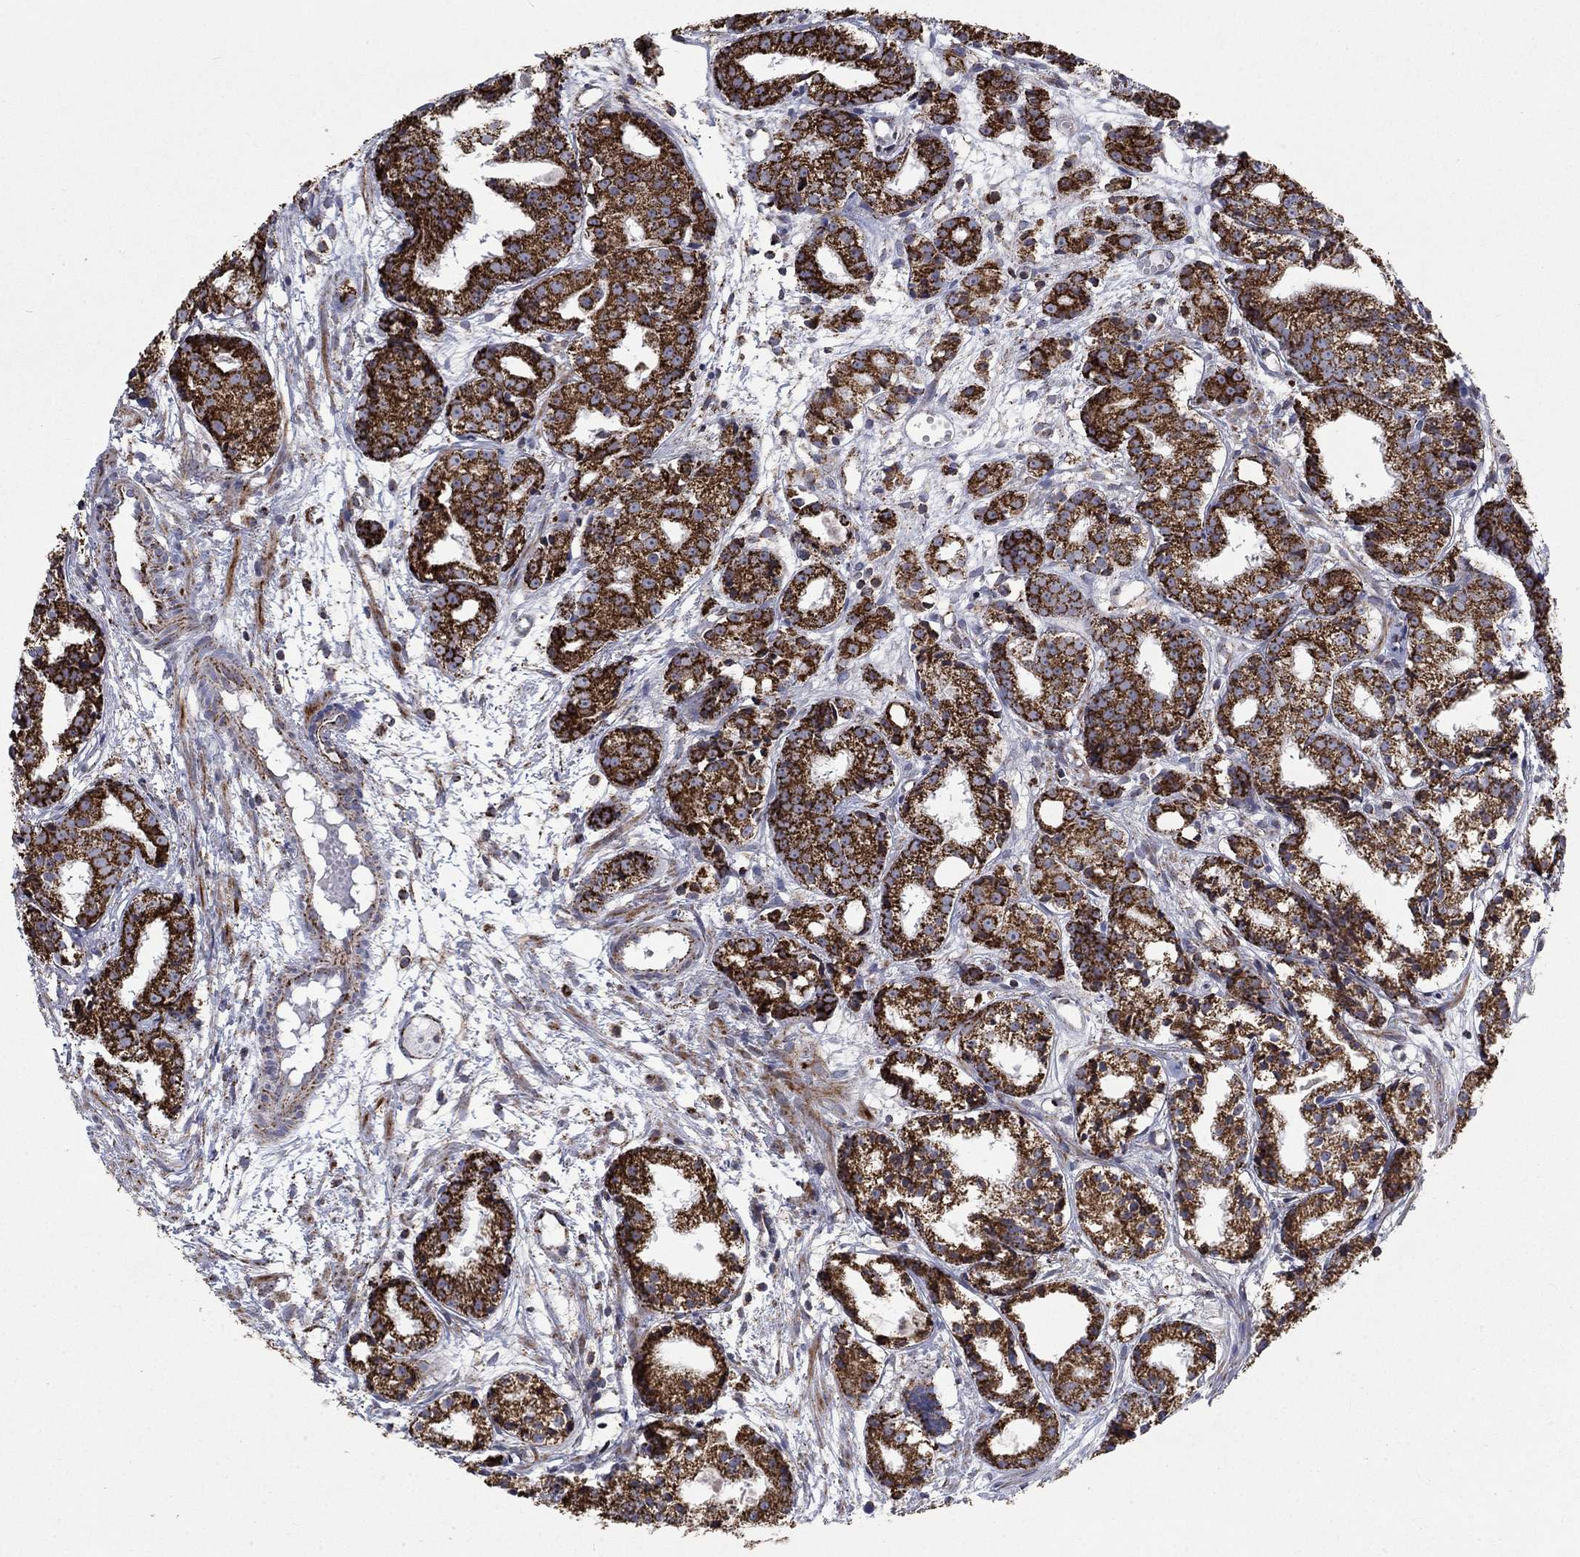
{"staining": {"intensity": "strong", "quantity": ">75%", "location": "cytoplasmic/membranous"}, "tissue": "prostate cancer", "cell_type": "Tumor cells", "image_type": "cancer", "snomed": [{"axis": "morphology", "description": "Adenocarcinoma, Medium grade"}, {"axis": "topography", "description": "Prostate"}], "caption": "Human prostate medium-grade adenocarcinoma stained for a protein (brown) reveals strong cytoplasmic/membranous positive expression in about >75% of tumor cells.", "gene": "MOAP1", "patient": {"sex": "male", "age": 74}}